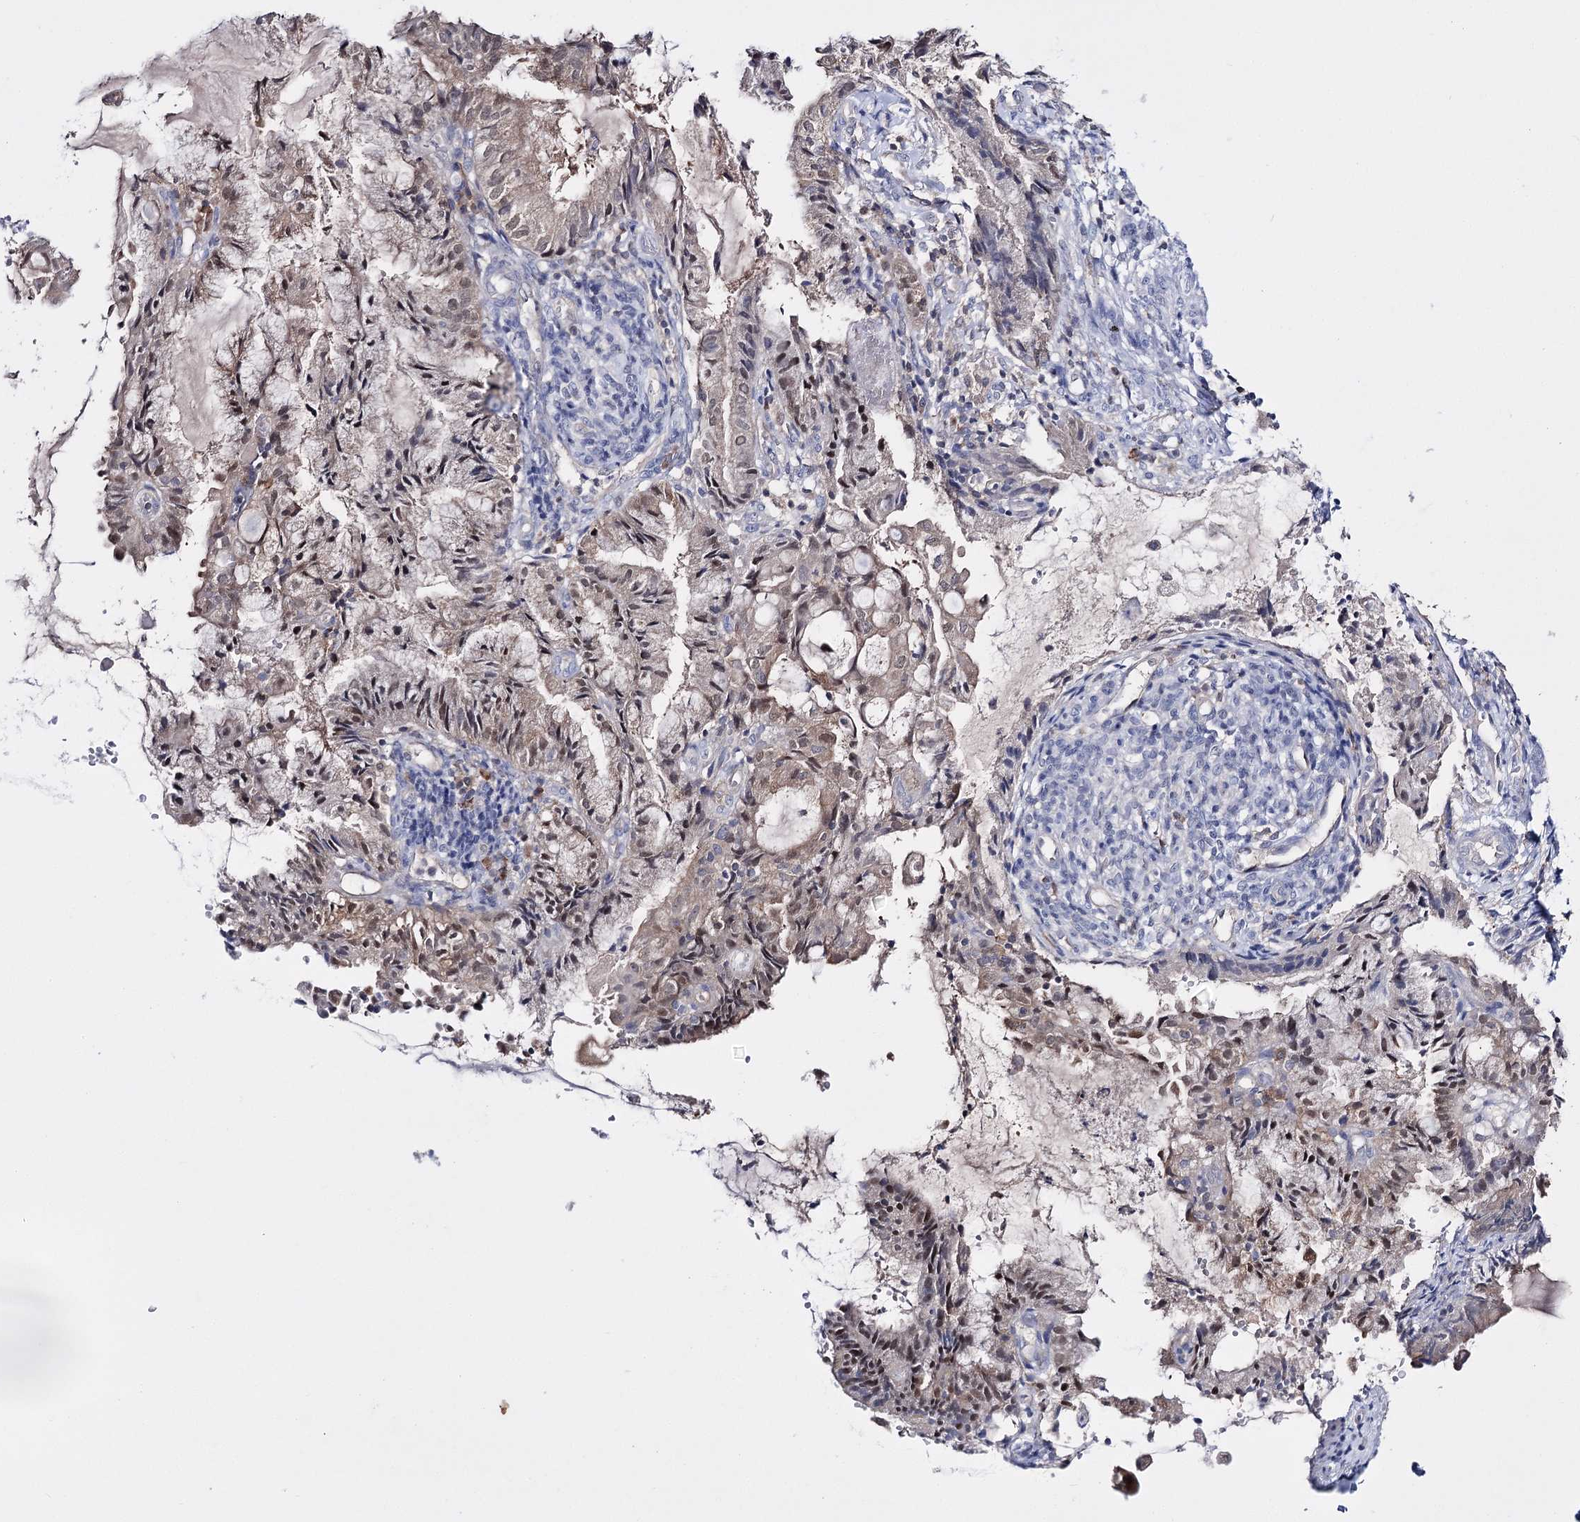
{"staining": {"intensity": "weak", "quantity": "25%-75%", "location": "cytoplasmic/membranous,nuclear"}, "tissue": "endometrial cancer", "cell_type": "Tumor cells", "image_type": "cancer", "snomed": [{"axis": "morphology", "description": "Adenocarcinoma, NOS"}, {"axis": "topography", "description": "Endometrium"}], "caption": "This image displays endometrial cancer (adenocarcinoma) stained with immunohistochemistry to label a protein in brown. The cytoplasmic/membranous and nuclear of tumor cells show weak positivity for the protein. Nuclei are counter-stained blue.", "gene": "PTER", "patient": {"sex": "female", "age": 86}}